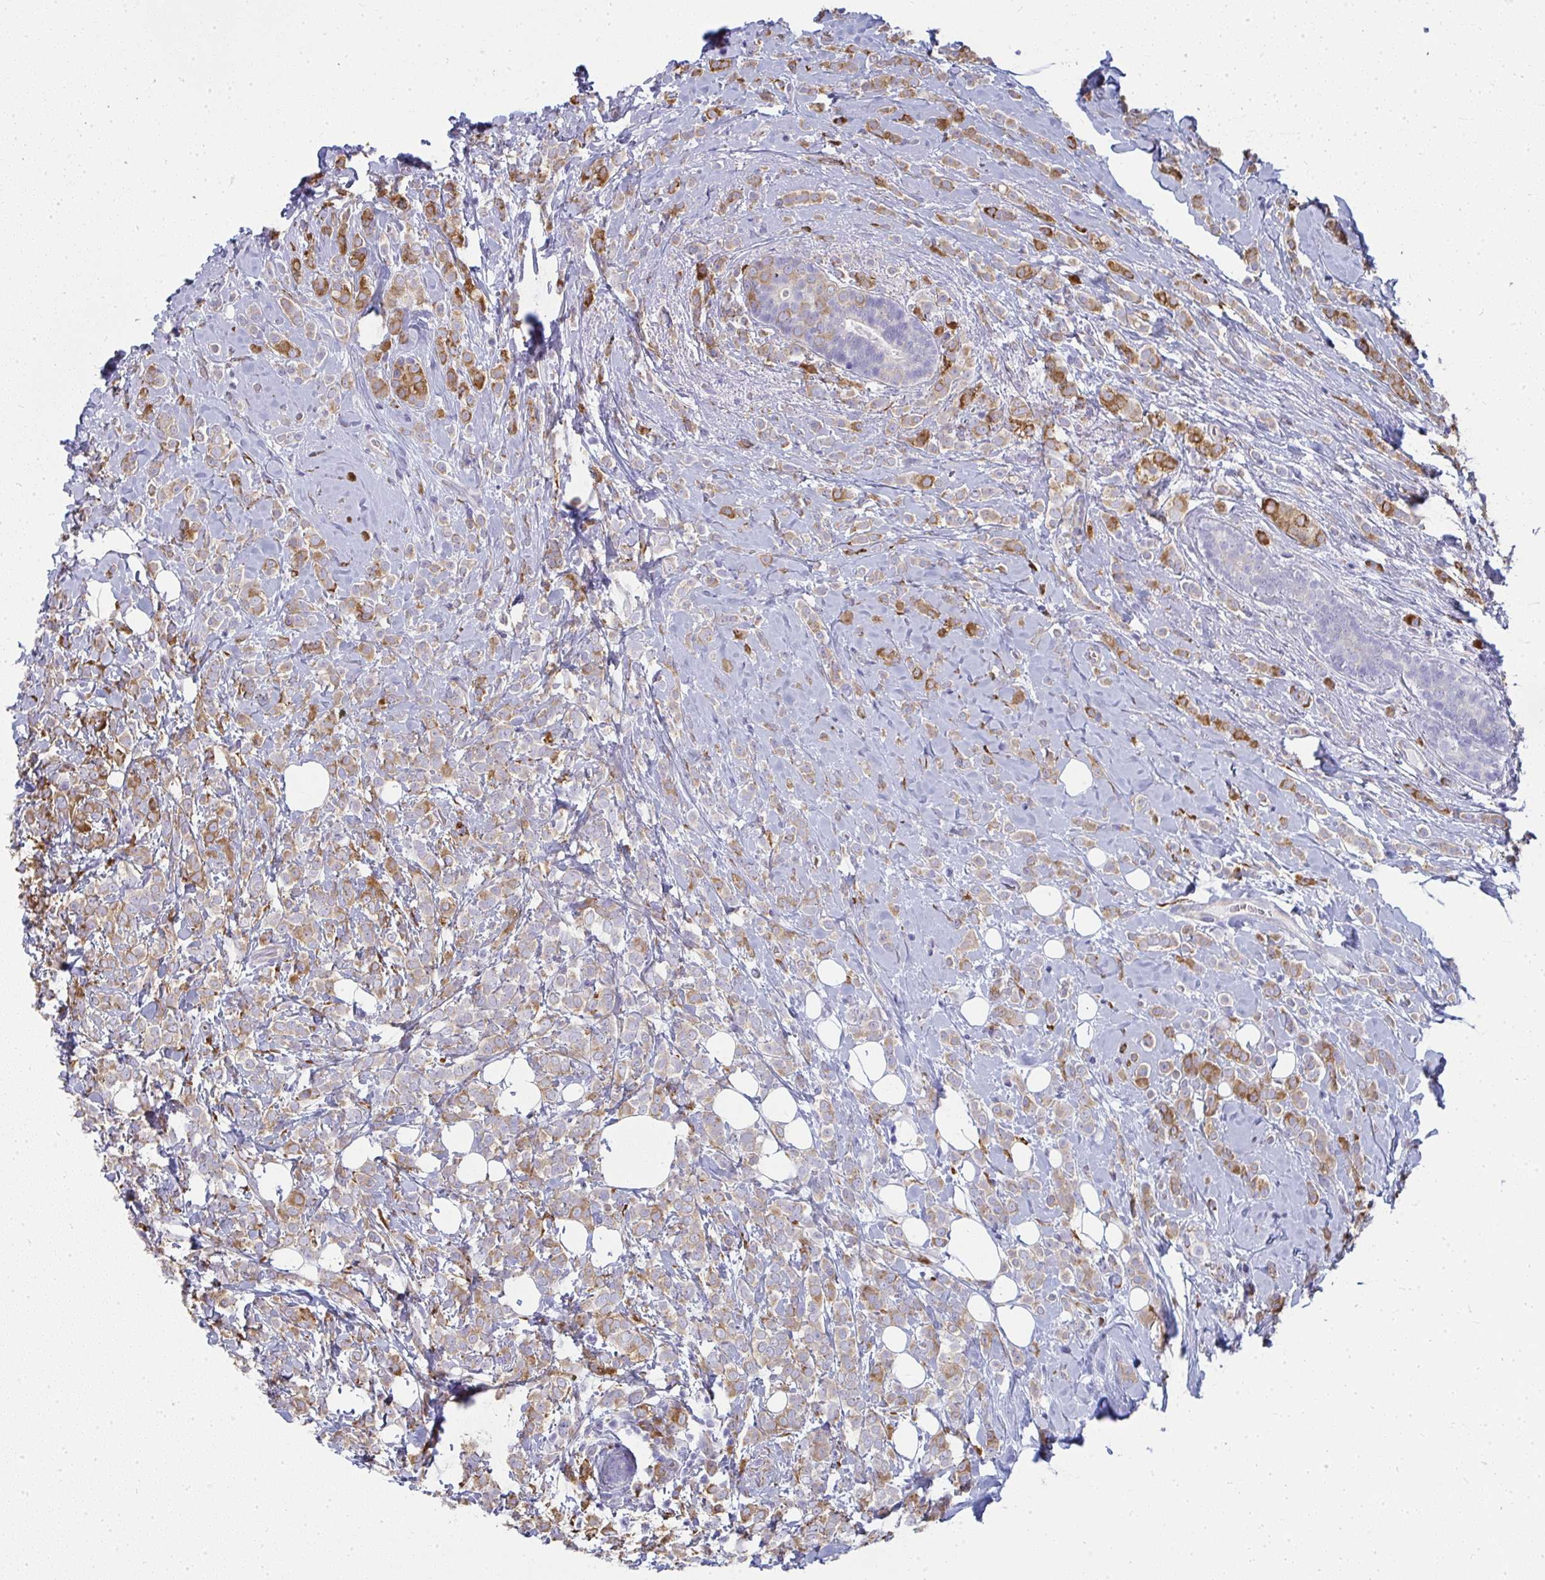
{"staining": {"intensity": "moderate", "quantity": ">75%", "location": "cytoplasmic/membranous"}, "tissue": "breast cancer", "cell_type": "Tumor cells", "image_type": "cancer", "snomed": [{"axis": "morphology", "description": "Lobular carcinoma"}, {"axis": "topography", "description": "Breast"}], "caption": "Moderate cytoplasmic/membranous protein expression is appreciated in about >75% of tumor cells in breast cancer (lobular carcinoma).", "gene": "SHROOM1", "patient": {"sex": "female", "age": 49}}